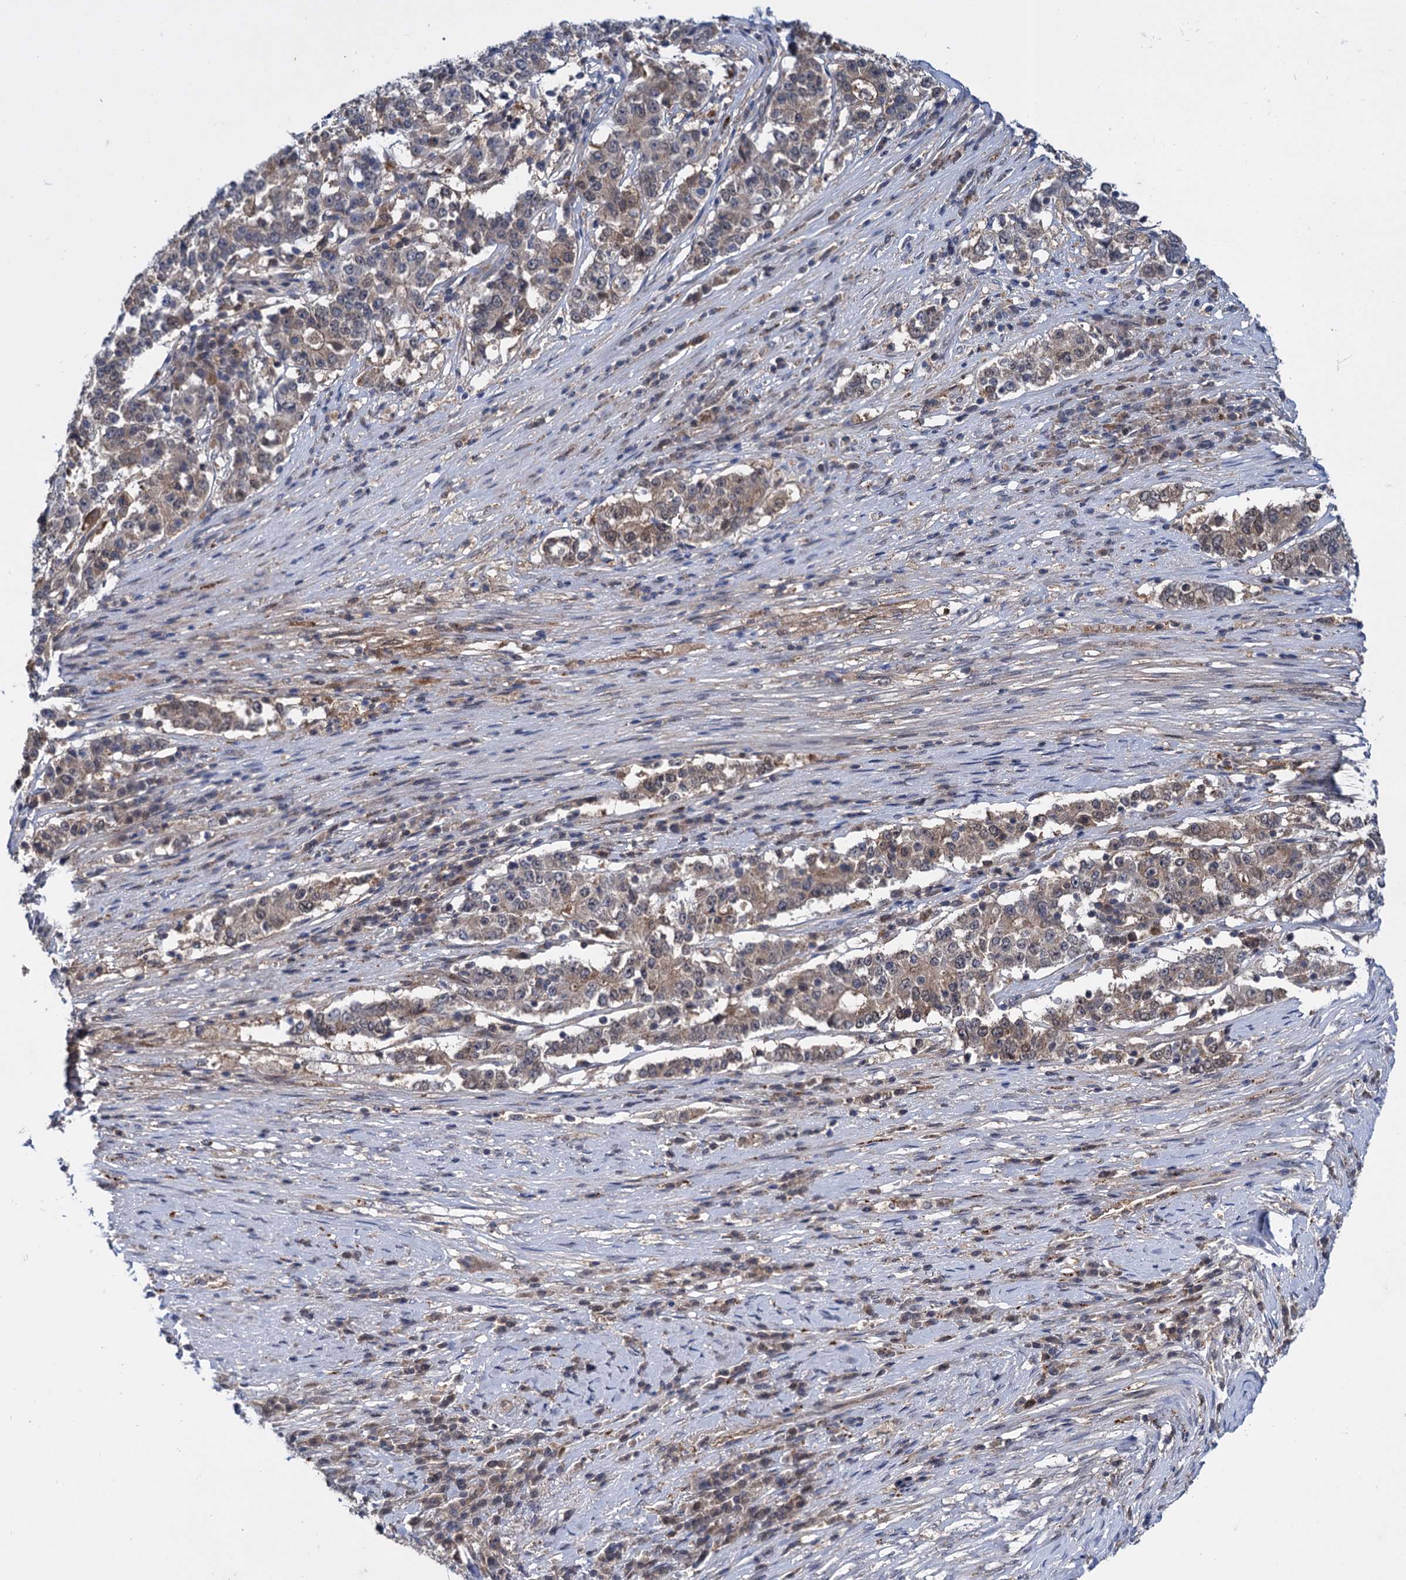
{"staining": {"intensity": "weak", "quantity": "25%-75%", "location": "cytoplasmic/membranous"}, "tissue": "stomach cancer", "cell_type": "Tumor cells", "image_type": "cancer", "snomed": [{"axis": "morphology", "description": "Adenocarcinoma, NOS"}, {"axis": "topography", "description": "Stomach"}], "caption": "The image shows staining of stomach cancer, revealing weak cytoplasmic/membranous protein positivity (brown color) within tumor cells.", "gene": "GLO1", "patient": {"sex": "male", "age": 59}}